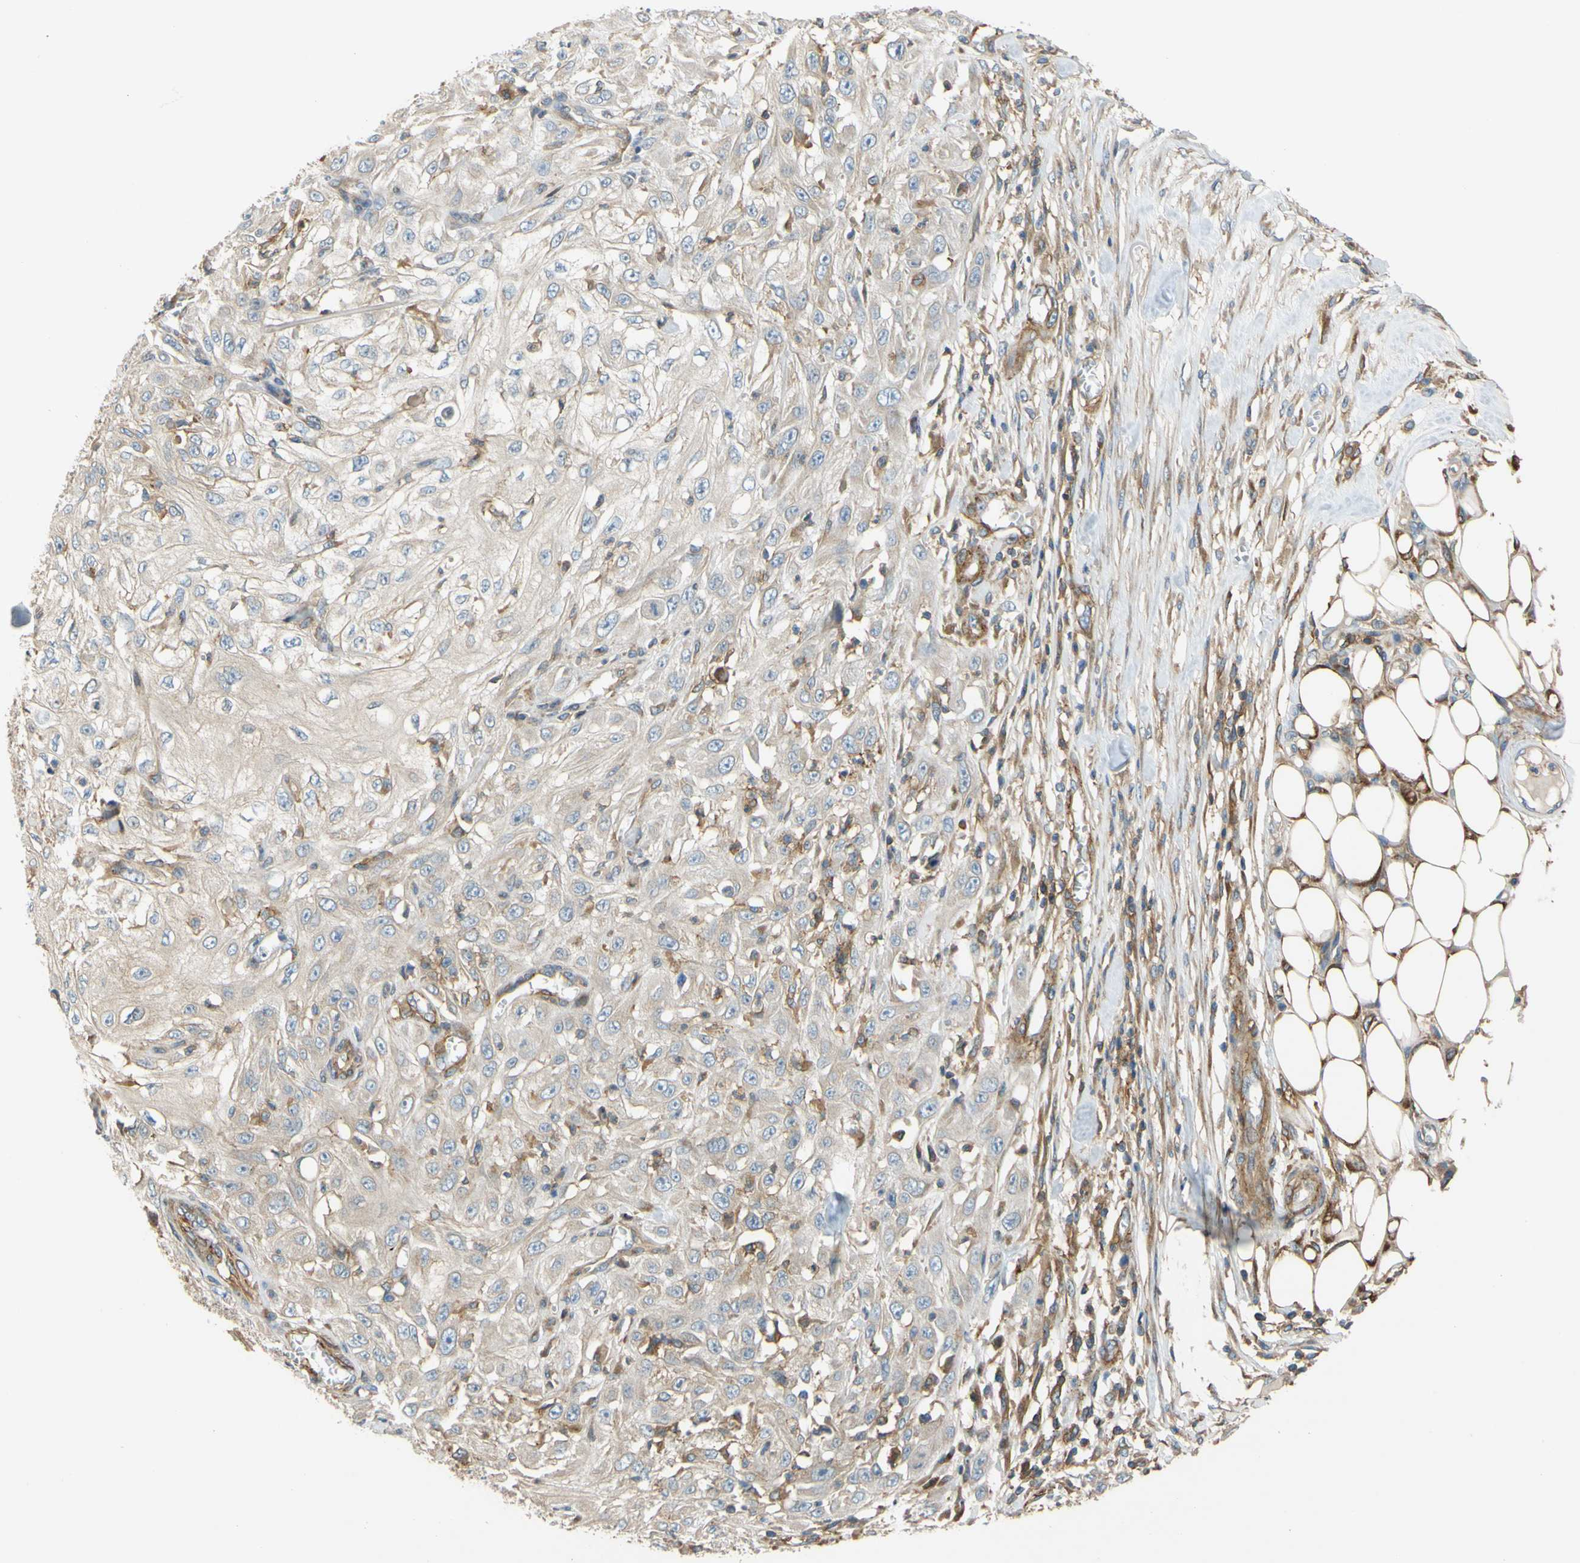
{"staining": {"intensity": "weak", "quantity": "<25%", "location": "cytoplasmic/membranous"}, "tissue": "skin cancer", "cell_type": "Tumor cells", "image_type": "cancer", "snomed": [{"axis": "morphology", "description": "Squamous cell carcinoma, NOS"}, {"axis": "morphology", "description": "Squamous cell carcinoma, metastatic, NOS"}, {"axis": "topography", "description": "Skin"}, {"axis": "topography", "description": "Lymph node"}], "caption": "This is an immunohistochemistry (IHC) photomicrograph of human skin cancer. There is no staining in tumor cells.", "gene": "POR", "patient": {"sex": "male", "age": 75}}